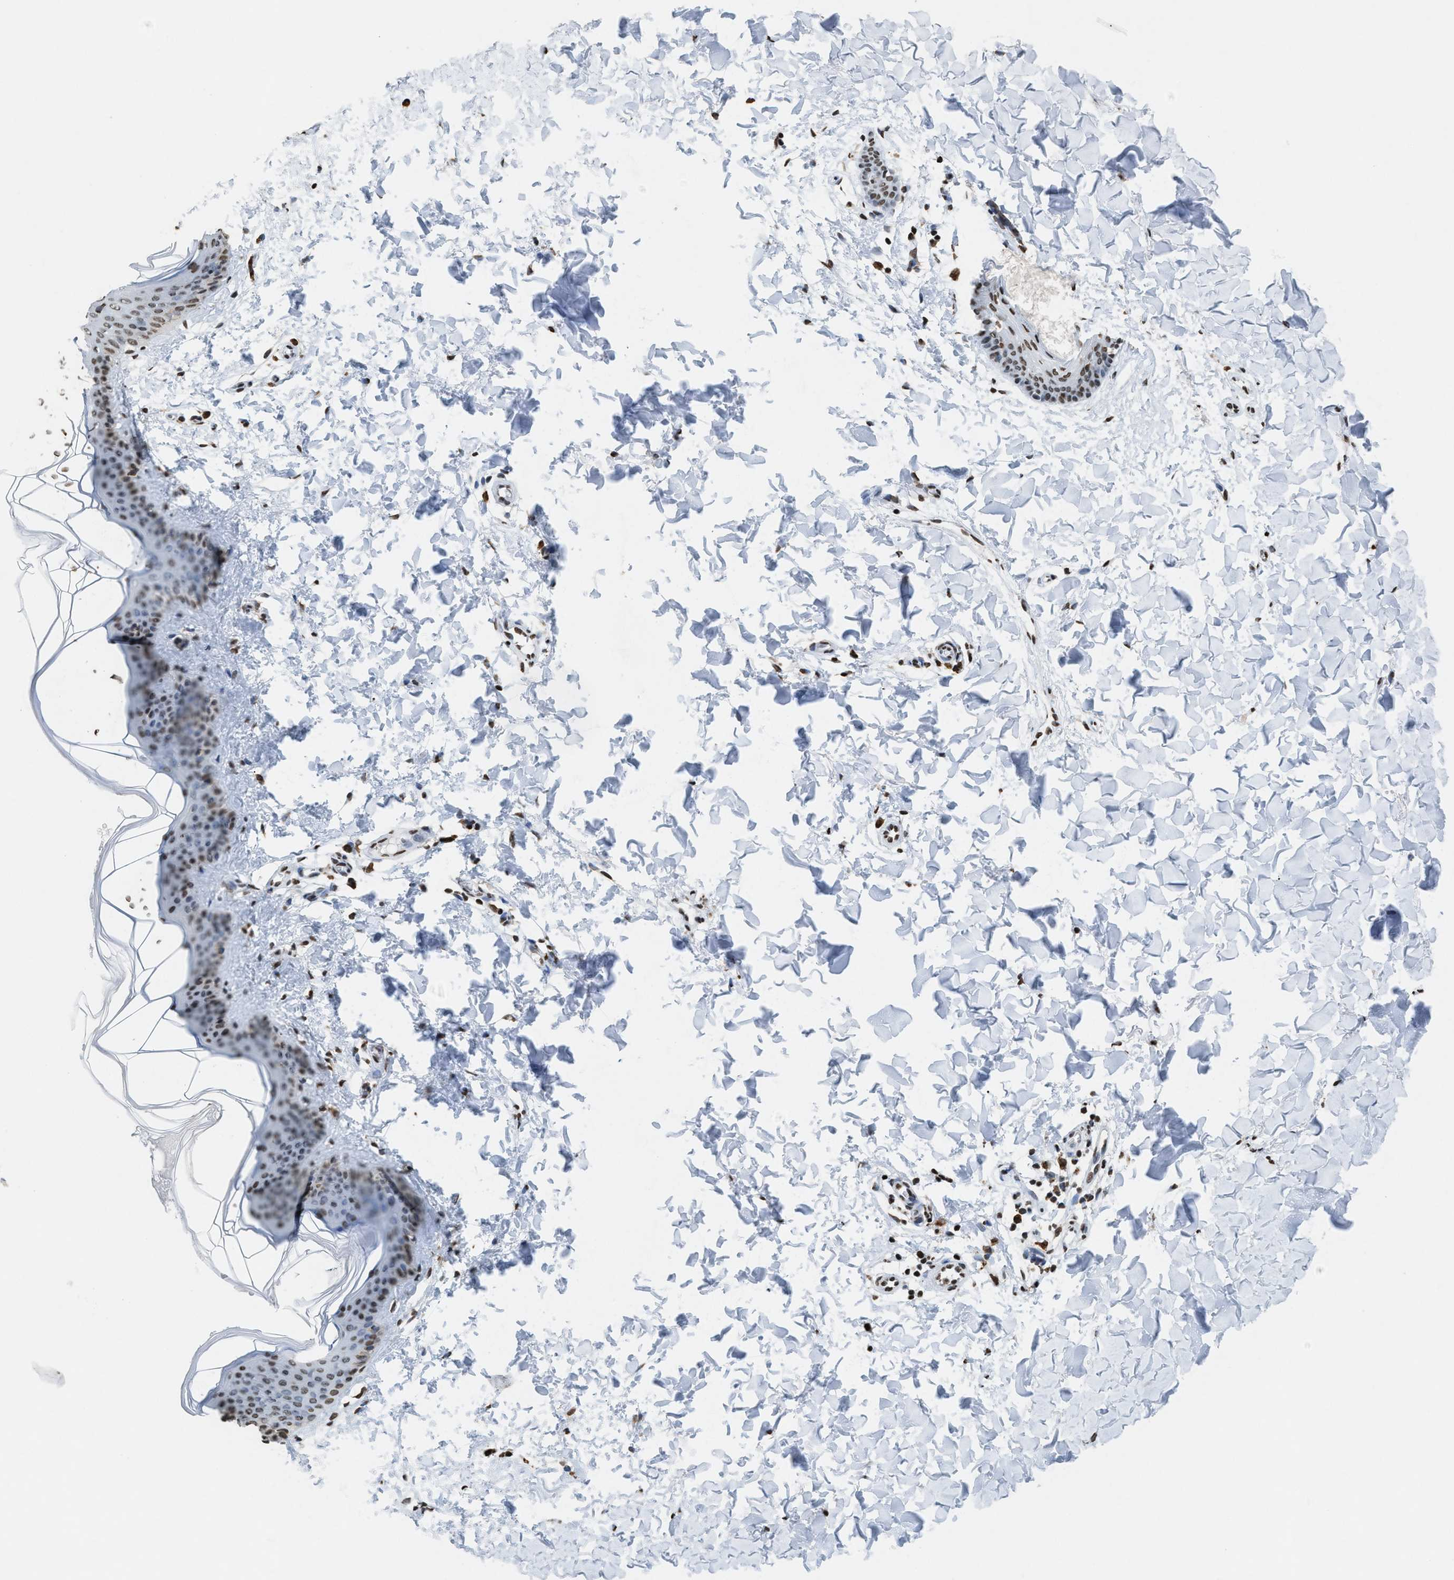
{"staining": {"intensity": "moderate", "quantity": ">75%", "location": "cytoplasmic/membranous,nuclear"}, "tissue": "skin", "cell_type": "Fibroblasts", "image_type": "normal", "snomed": [{"axis": "morphology", "description": "Normal tissue, NOS"}, {"axis": "topography", "description": "Skin"}], "caption": "The histopathology image demonstrates staining of benign skin, revealing moderate cytoplasmic/membranous,nuclear protein staining (brown color) within fibroblasts.", "gene": "NUP88", "patient": {"sex": "female", "age": 17}}